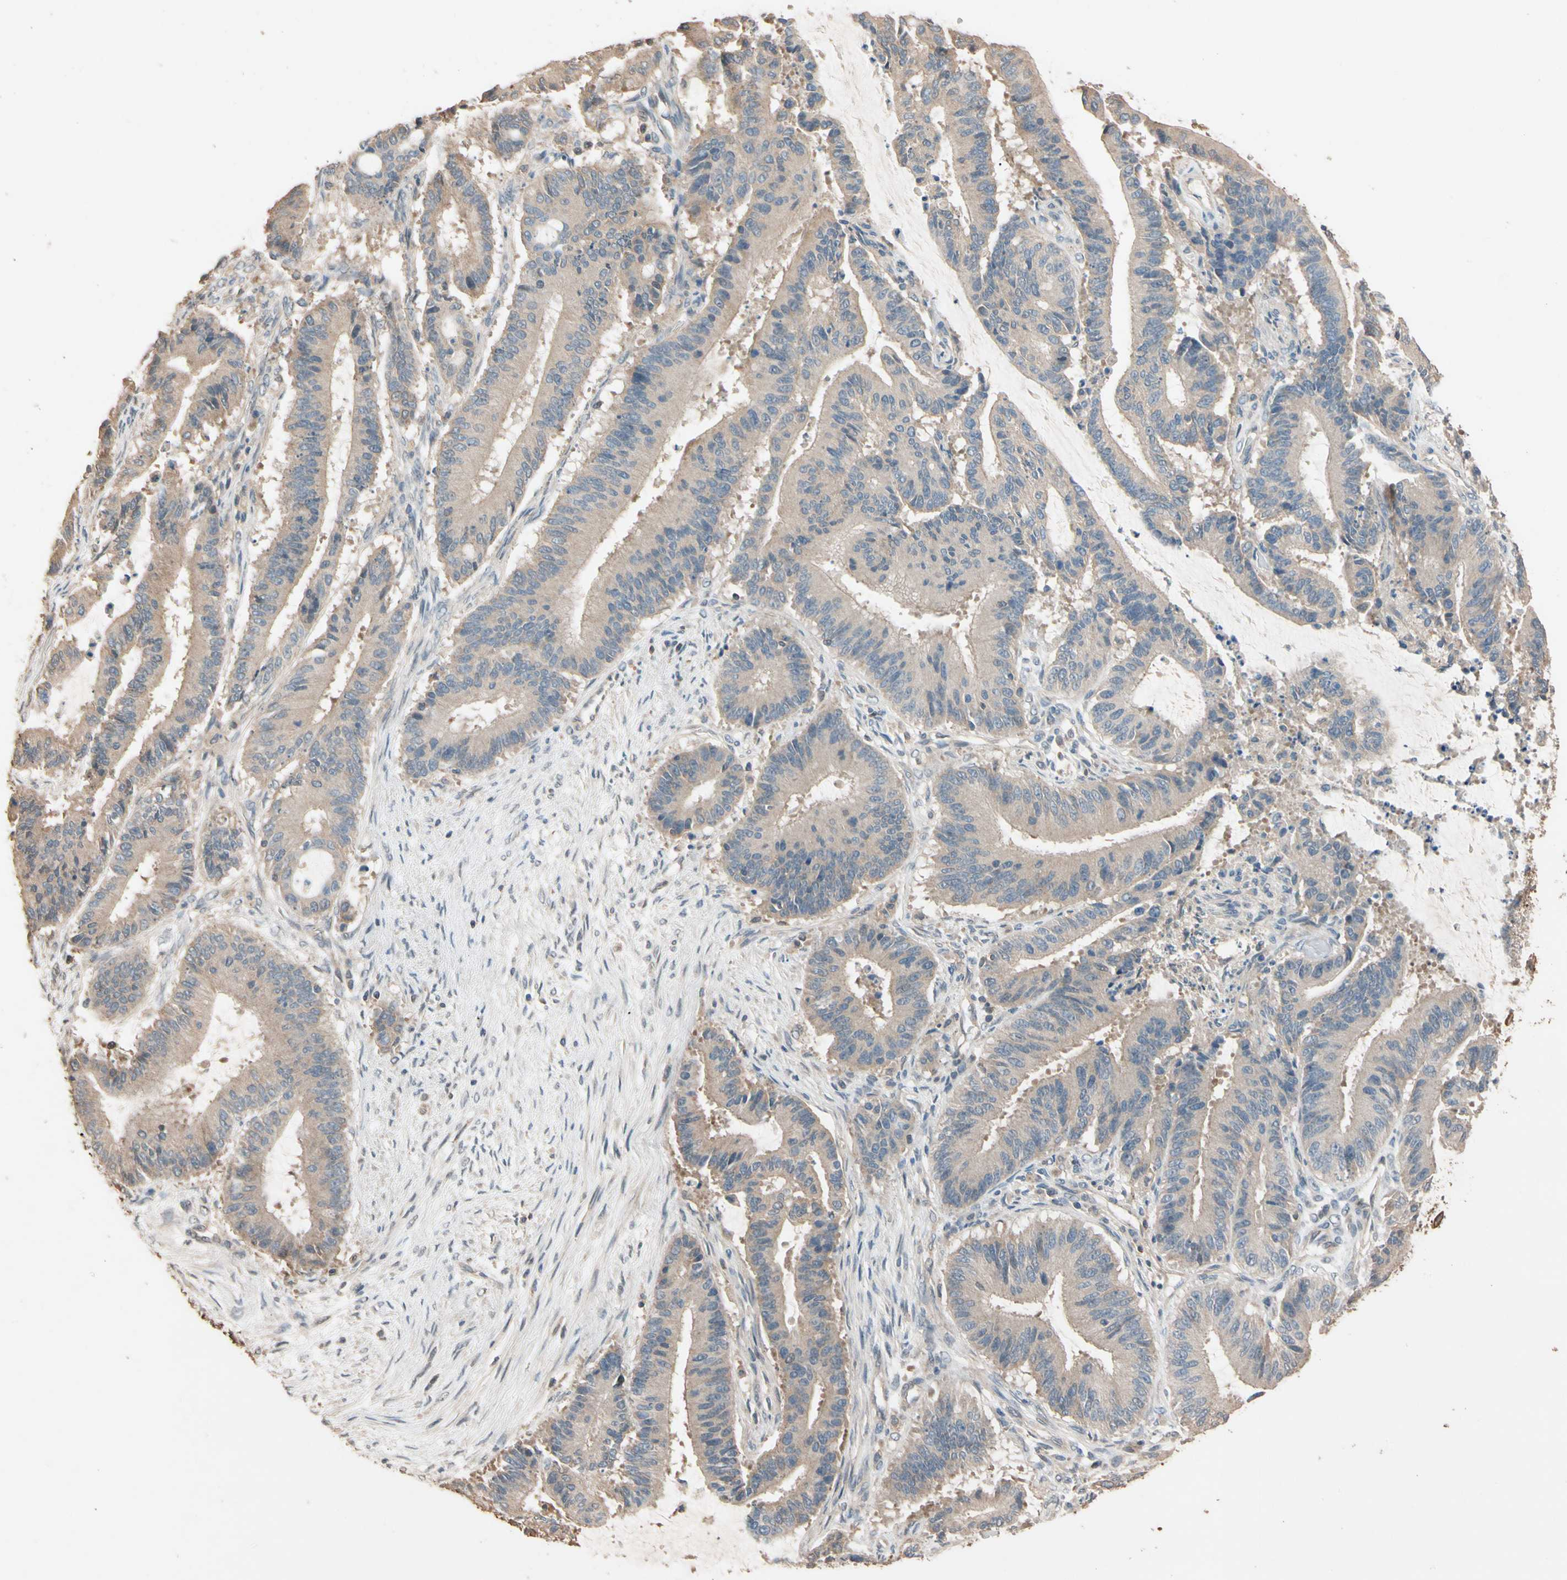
{"staining": {"intensity": "weak", "quantity": ">75%", "location": "cytoplasmic/membranous"}, "tissue": "liver cancer", "cell_type": "Tumor cells", "image_type": "cancer", "snomed": [{"axis": "morphology", "description": "Cholangiocarcinoma"}, {"axis": "topography", "description": "Liver"}], "caption": "Immunohistochemical staining of liver cholangiocarcinoma reveals low levels of weak cytoplasmic/membranous protein expression in about >75% of tumor cells.", "gene": "MAP3K7", "patient": {"sex": "female", "age": 73}}